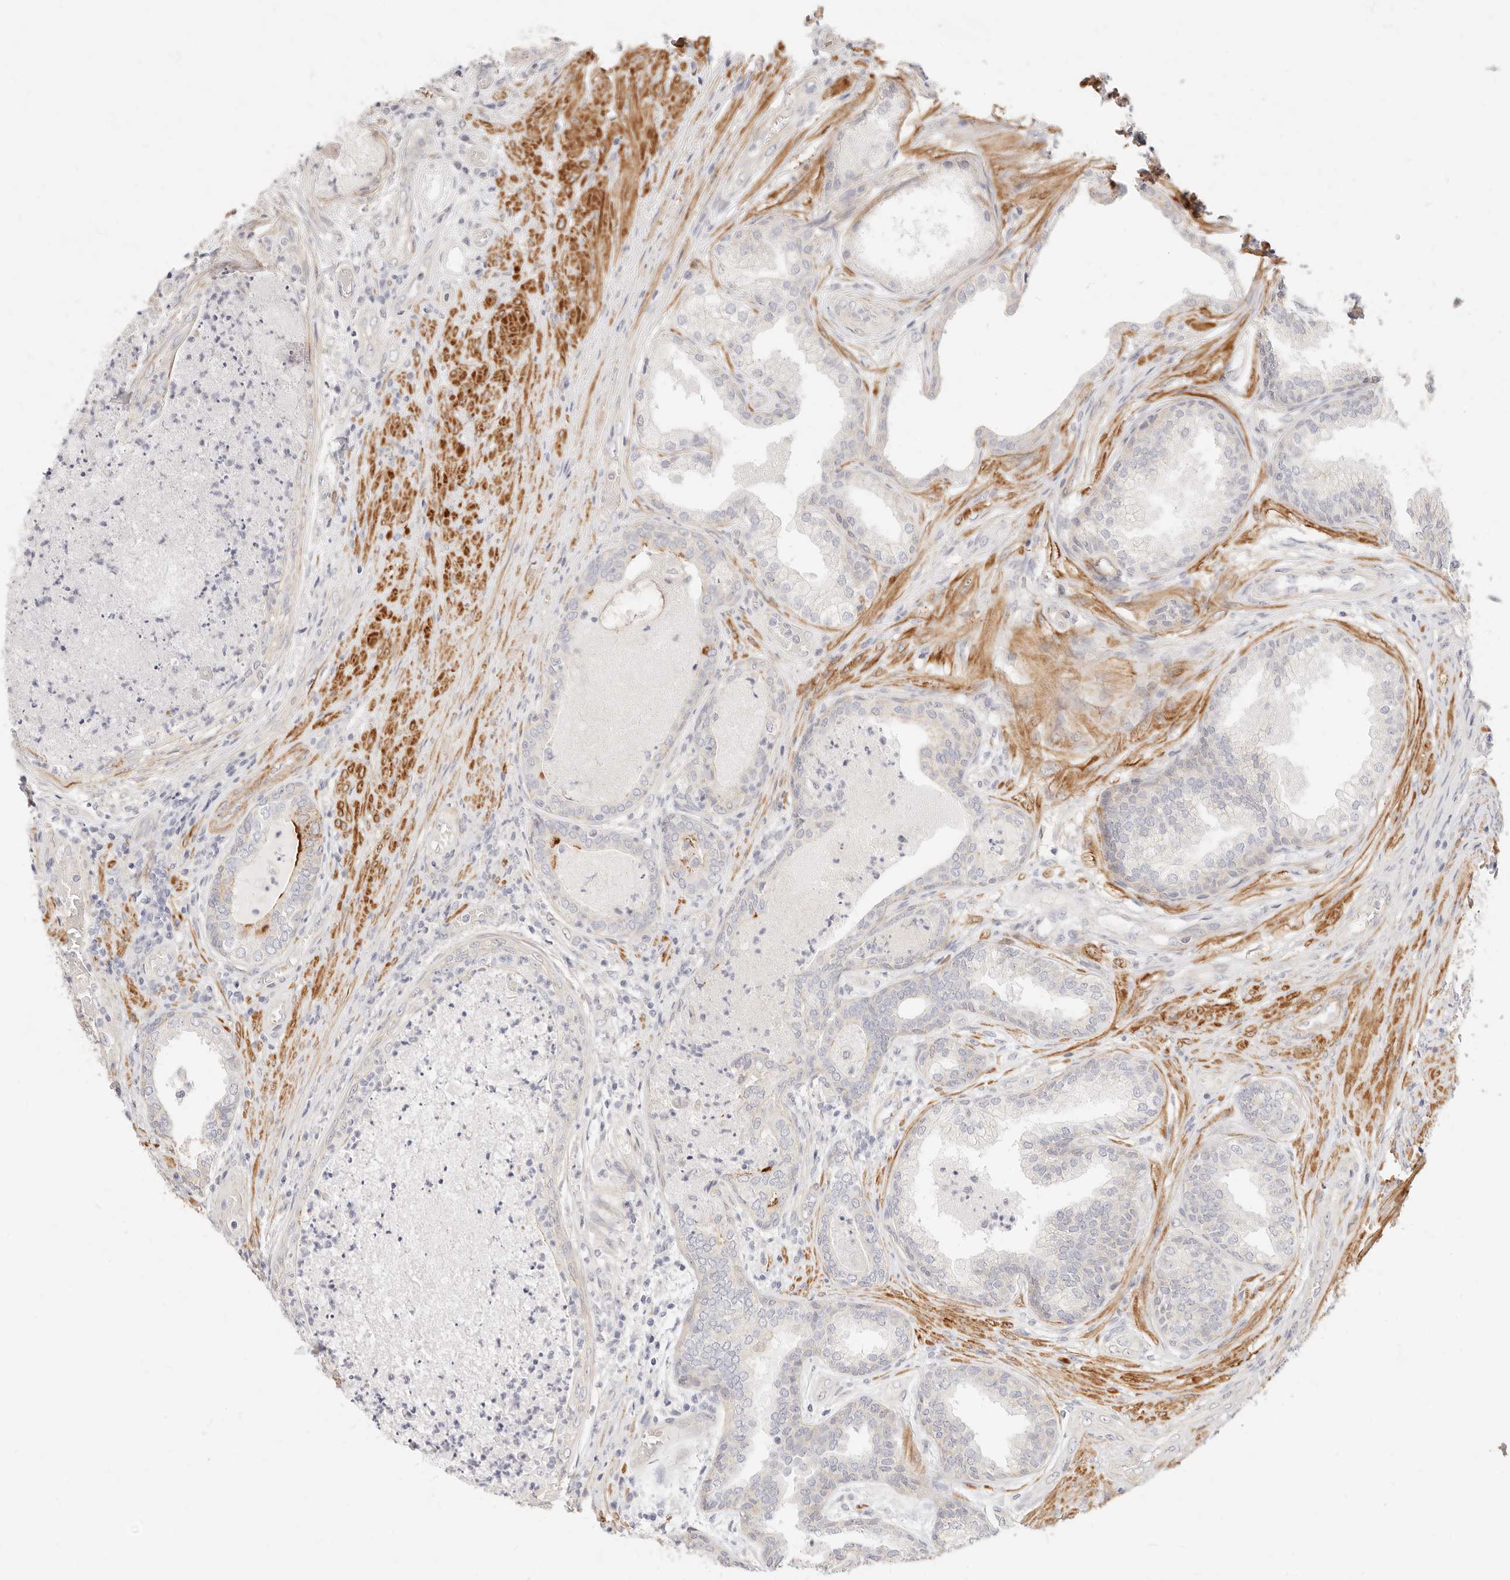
{"staining": {"intensity": "negative", "quantity": "none", "location": "none"}, "tissue": "prostate", "cell_type": "Glandular cells", "image_type": "normal", "snomed": [{"axis": "morphology", "description": "Normal tissue, NOS"}, {"axis": "topography", "description": "Prostate"}], "caption": "High power microscopy image of an IHC photomicrograph of unremarkable prostate, revealing no significant positivity in glandular cells. (DAB immunohistochemistry (IHC), high magnification).", "gene": "UBXN10", "patient": {"sex": "male", "age": 76}}